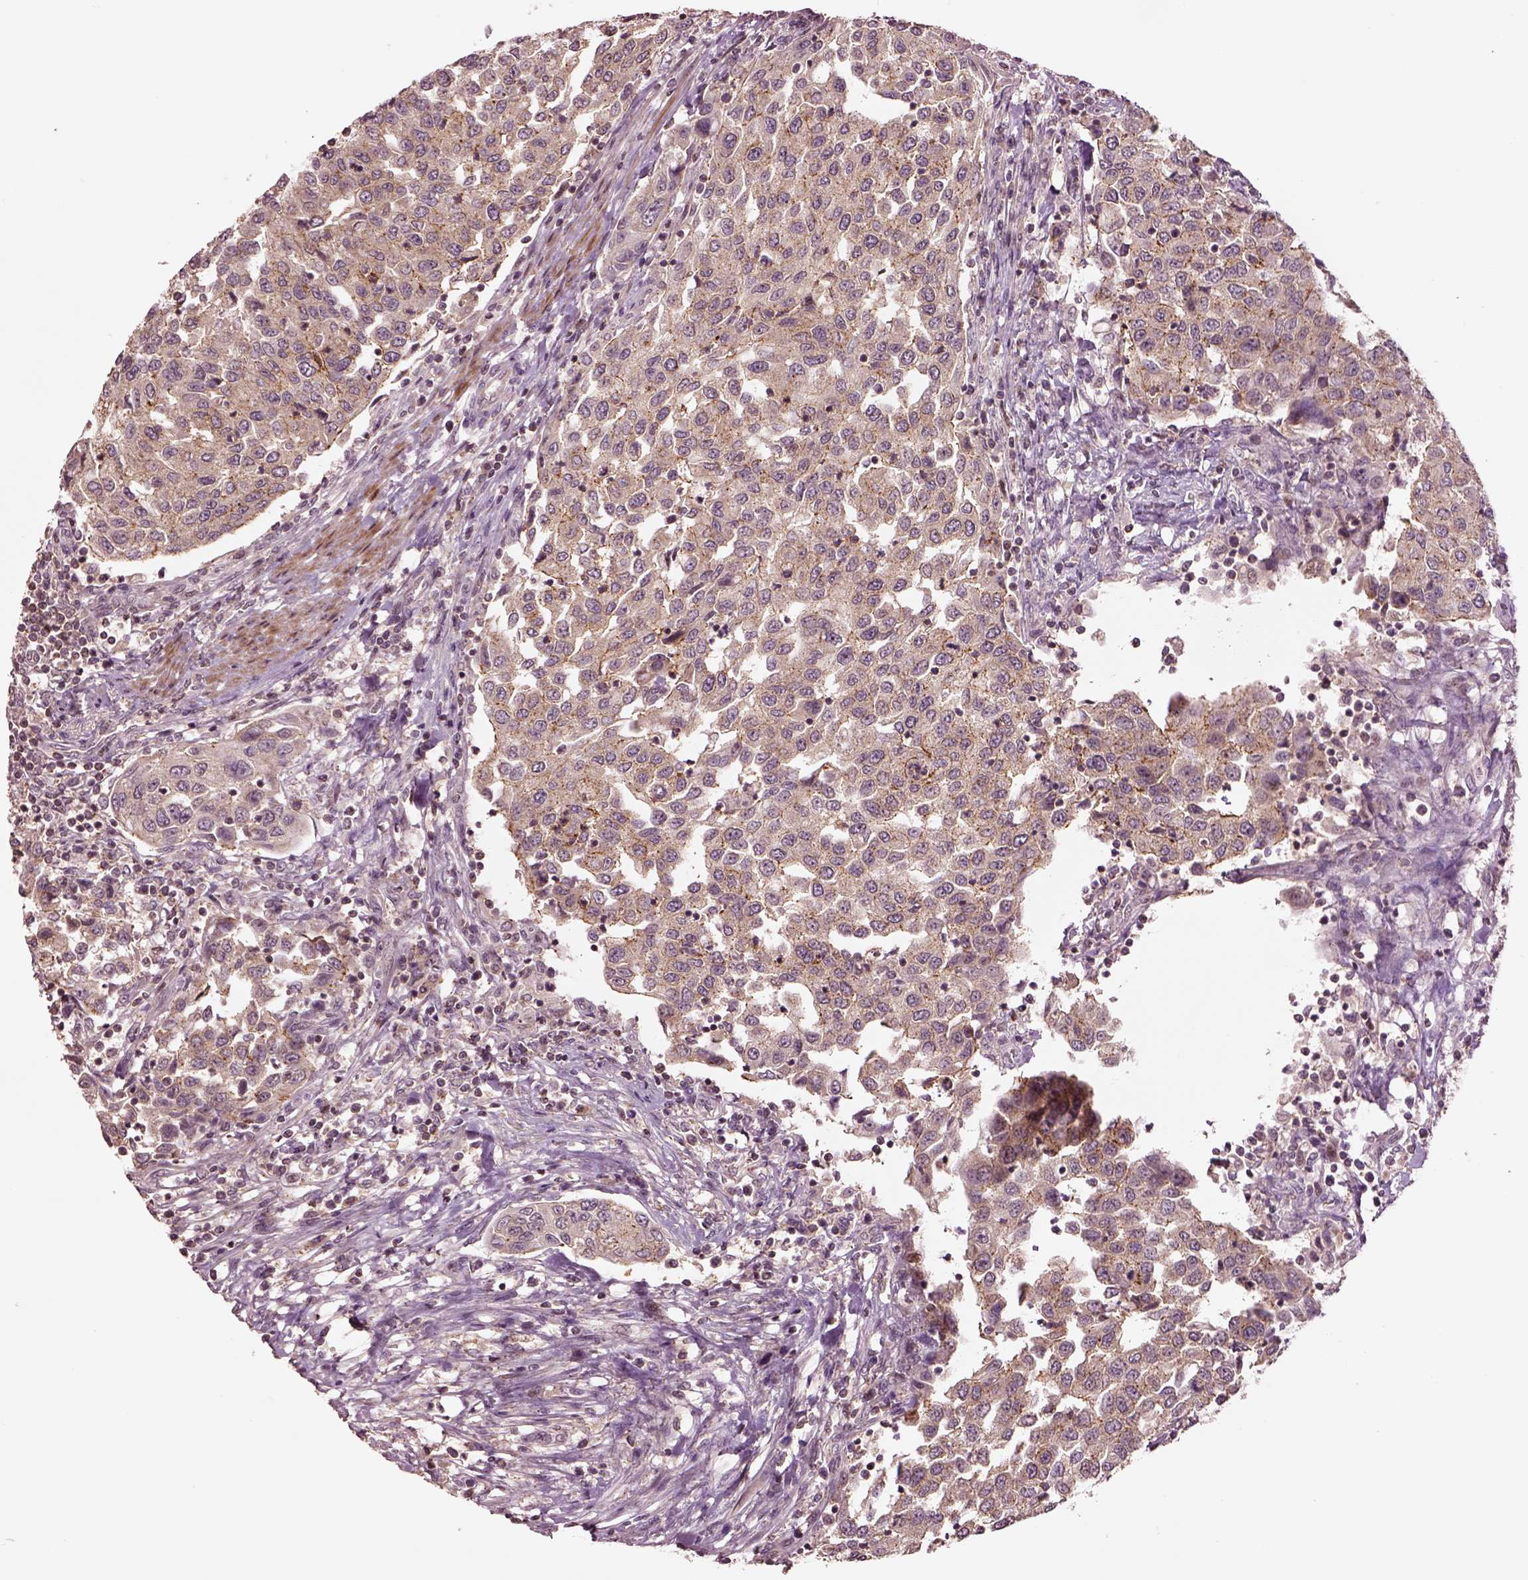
{"staining": {"intensity": "moderate", "quantity": "25%-75%", "location": "cytoplasmic/membranous"}, "tissue": "urothelial cancer", "cell_type": "Tumor cells", "image_type": "cancer", "snomed": [{"axis": "morphology", "description": "Urothelial carcinoma, High grade"}, {"axis": "topography", "description": "Urinary bladder"}], "caption": "A high-resolution micrograph shows immunohistochemistry (IHC) staining of urothelial carcinoma (high-grade), which reveals moderate cytoplasmic/membranous staining in approximately 25%-75% of tumor cells. (DAB IHC, brown staining for protein, blue staining for nuclei).", "gene": "MTHFS", "patient": {"sex": "female", "age": 78}}